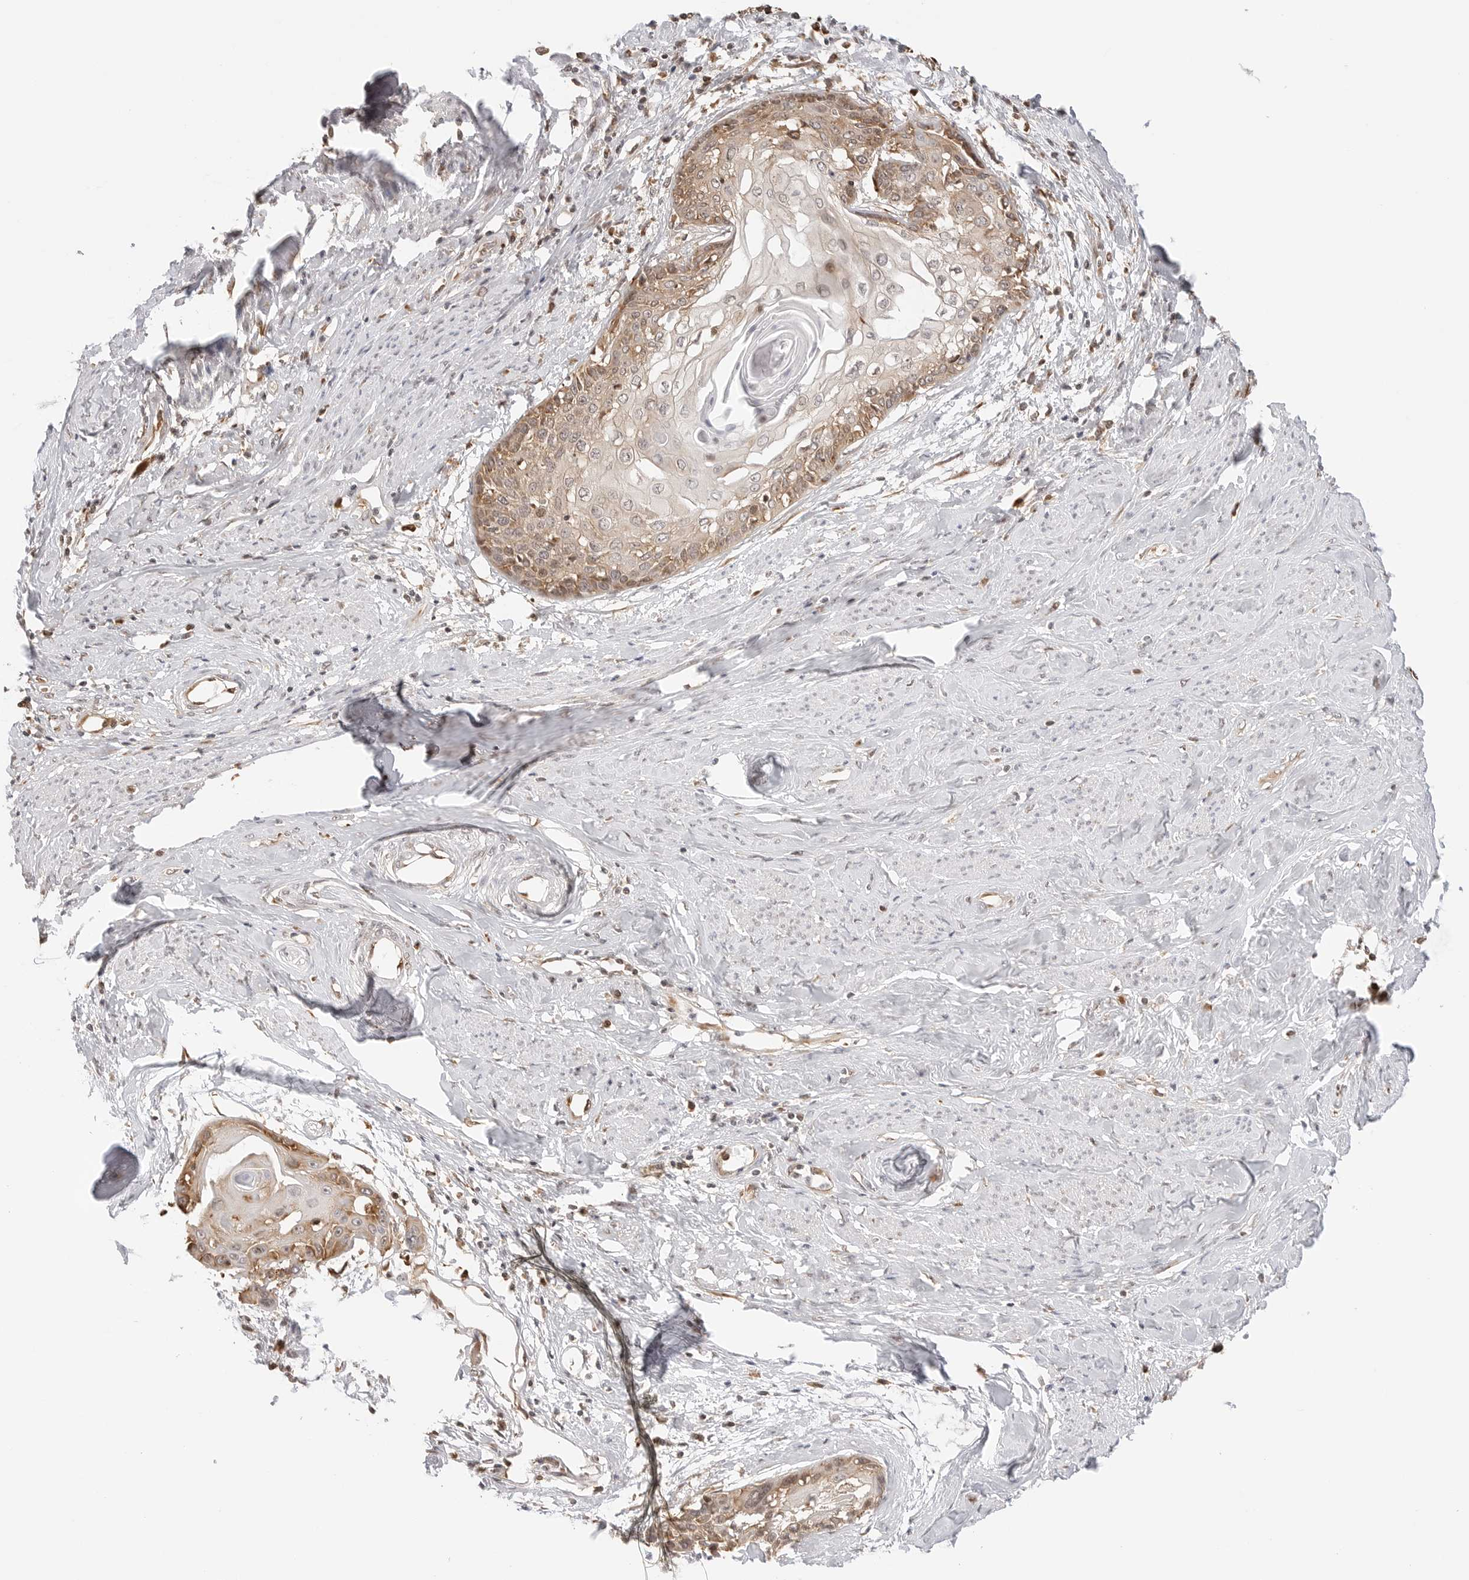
{"staining": {"intensity": "weak", "quantity": ">75%", "location": "cytoplasmic/membranous,nuclear"}, "tissue": "cervical cancer", "cell_type": "Tumor cells", "image_type": "cancer", "snomed": [{"axis": "morphology", "description": "Squamous cell carcinoma, NOS"}, {"axis": "topography", "description": "Cervix"}], "caption": "Immunohistochemistry of cervical cancer (squamous cell carcinoma) demonstrates low levels of weak cytoplasmic/membranous and nuclear expression in approximately >75% of tumor cells. The protein of interest is stained brown, and the nuclei are stained in blue (DAB (3,3'-diaminobenzidine) IHC with brightfield microscopy, high magnification).", "gene": "FKBP14", "patient": {"sex": "female", "age": 57}}